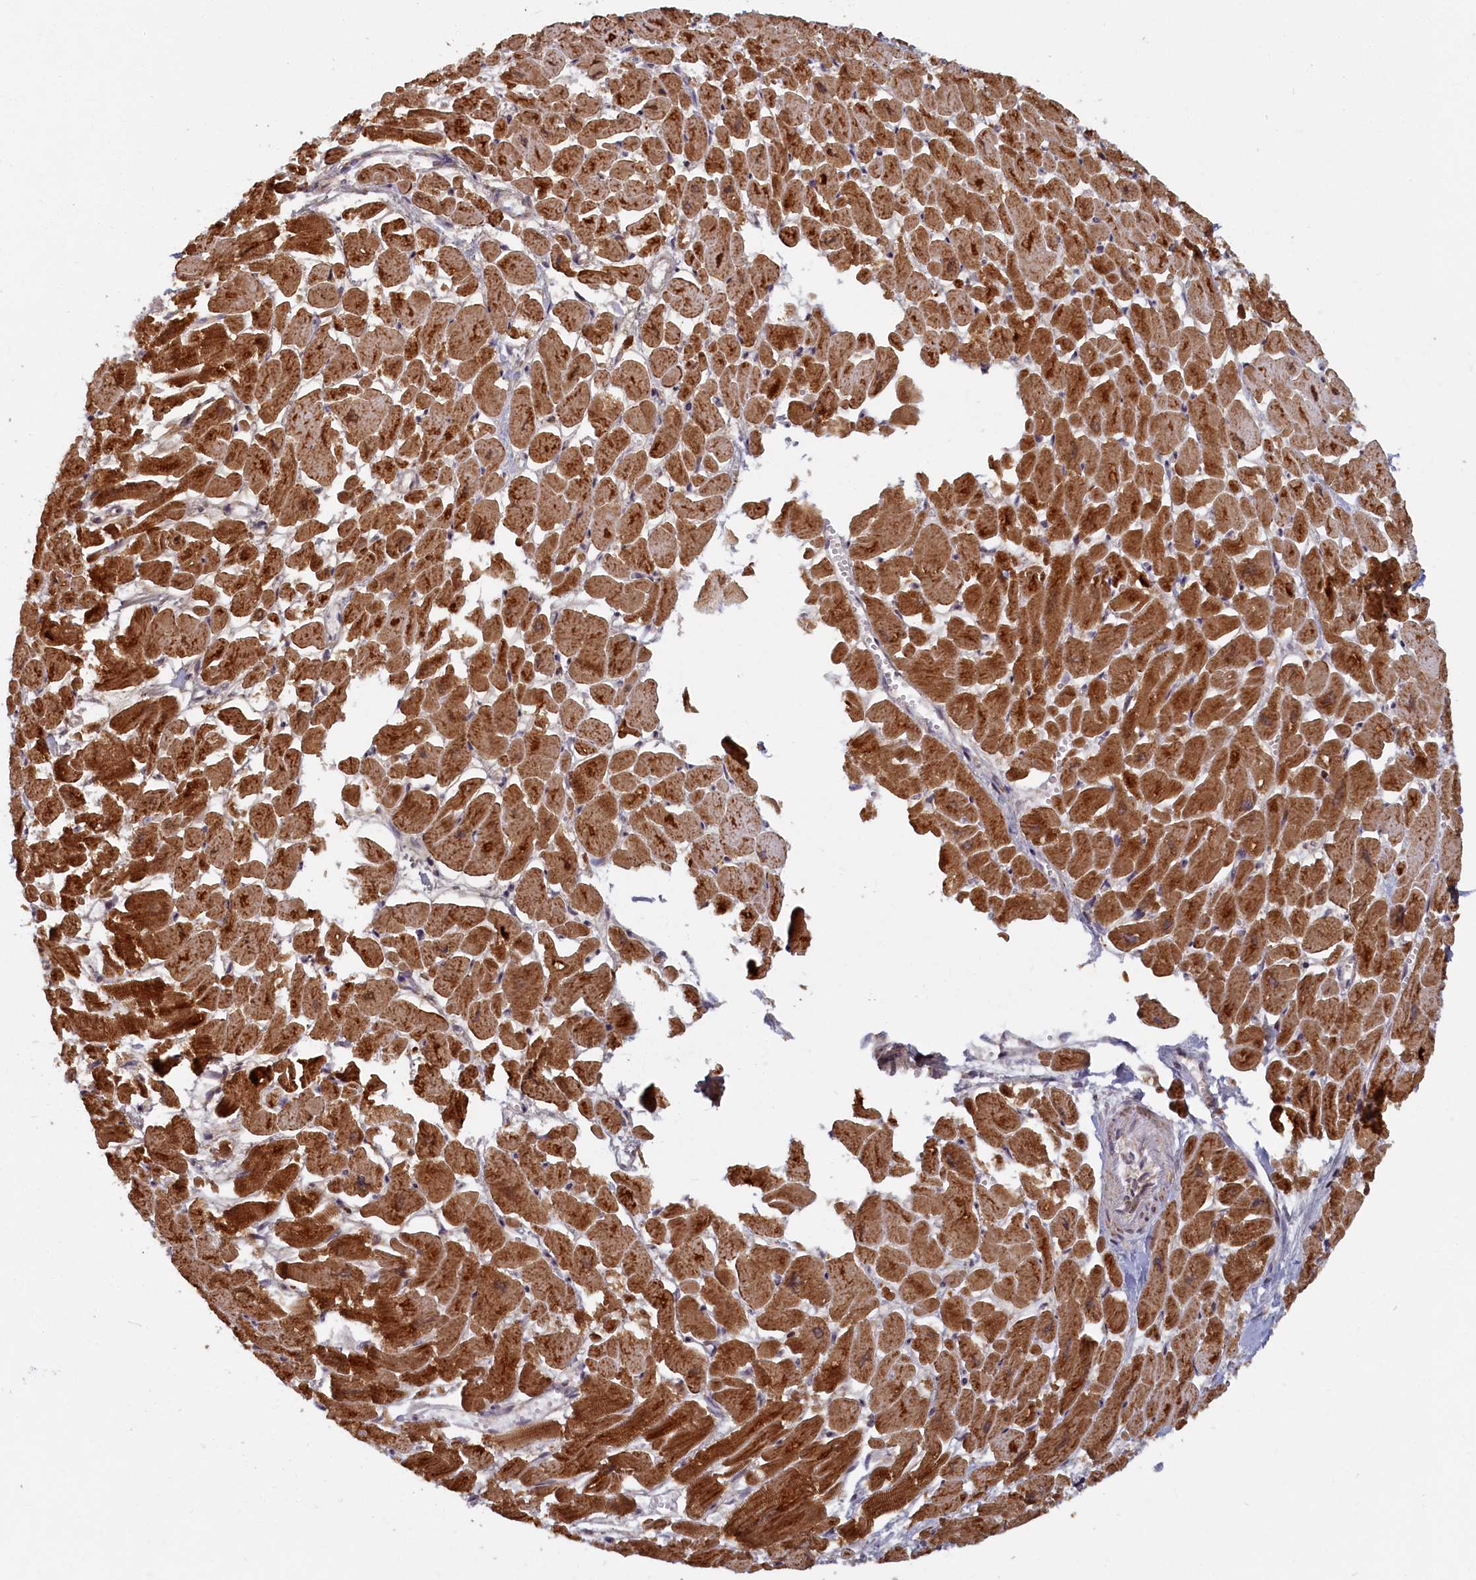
{"staining": {"intensity": "strong", "quantity": "25%-75%", "location": "cytoplasmic/membranous"}, "tissue": "heart muscle", "cell_type": "Cardiomyocytes", "image_type": "normal", "snomed": [{"axis": "morphology", "description": "Normal tissue, NOS"}, {"axis": "topography", "description": "Heart"}], "caption": "Heart muscle stained with DAB (3,3'-diaminobenzidine) IHC exhibits high levels of strong cytoplasmic/membranous positivity in about 25%-75% of cardiomyocytes.", "gene": "PLA2G10", "patient": {"sex": "male", "age": 54}}